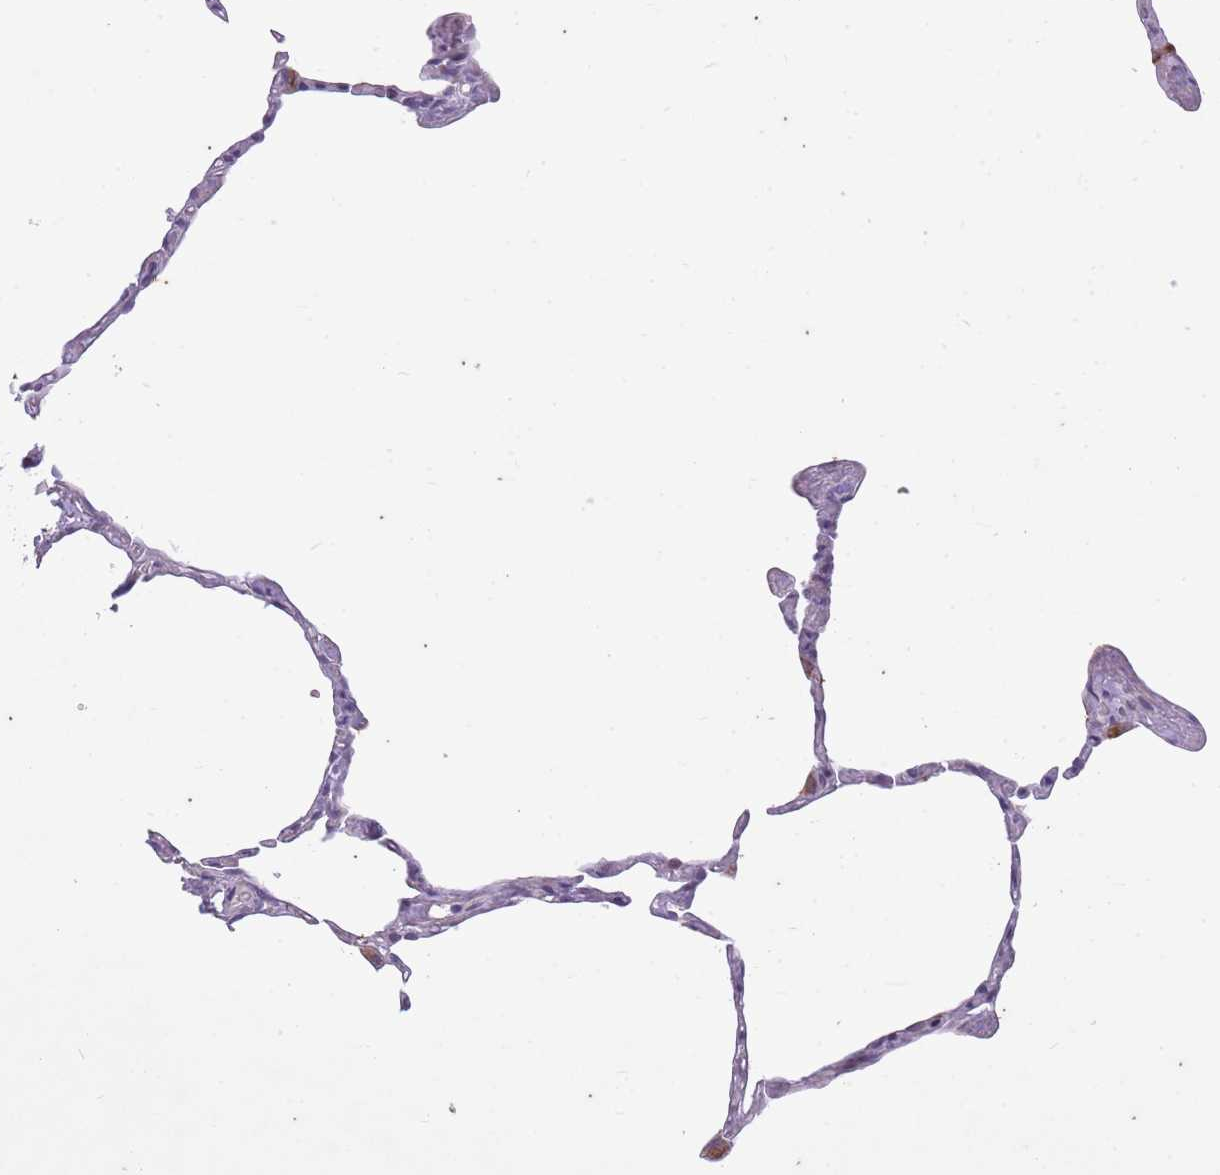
{"staining": {"intensity": "negative", "quantity": "none", "location": "none"}, "tissue": "lung", "cell_type": "Alveolar cells", "image_type": "normal", "snomed": [{"axis": "morphology", "description": "Normal tissue, NOS"}, {"axis": "topography", "description": "Lung"}], "caption": "The immunohistochemistry histopathology image has no significant positivity in alveolar cells of lung. The staining was performed using DAB to visualize the protein expression in brown, while the nuclei were stained in blue with hematoxylin (Magnification: 20x).", "gene": "CNTNAP3B", "patient": {"sex": "male", "age": 65}}